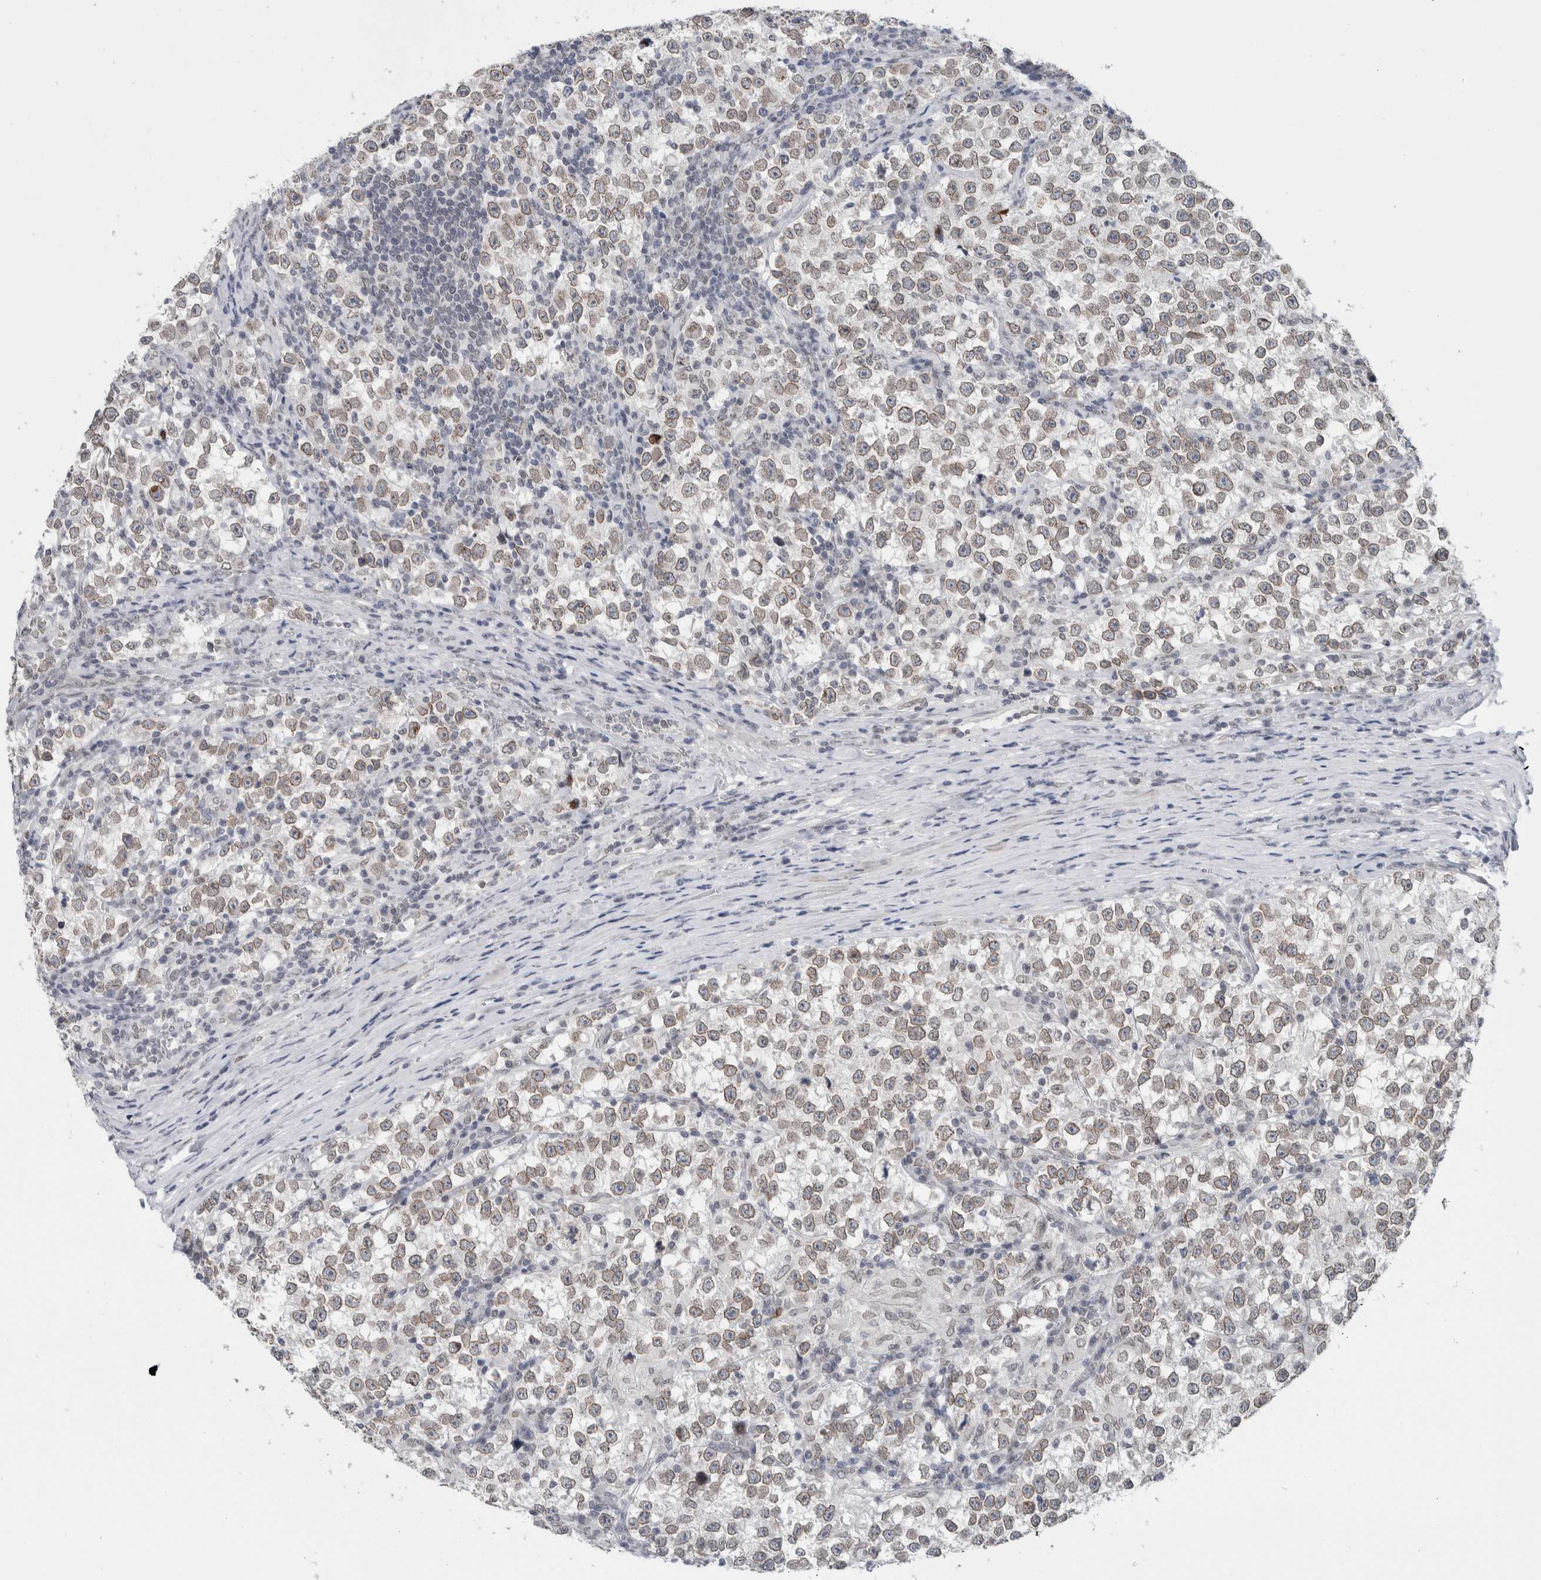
{"staining": {"intensity": "weak", "quantity": ">75%", "location": "cytoplasmic/membranous,nuclear"}, "tissue": "testis cancer", "cell_type": "Tumor cells", "image_type": "cancer", "snomed": [{"axis": "morphology", "description": "Normal tissue, NOS"}, {"axis": "morphology", "description": "Seminoma, NOS"}, {"axis": "topography", "description": "Testis"}], "caption": "Protein expression analysis of testis cancer (seminoma) exhibits weak cytoplasmic/membranous and nuclear positivity in approximately >75% of tumor cells.", "gene": "ZNF770", "patient": {"sex": "male", "age": 43}}